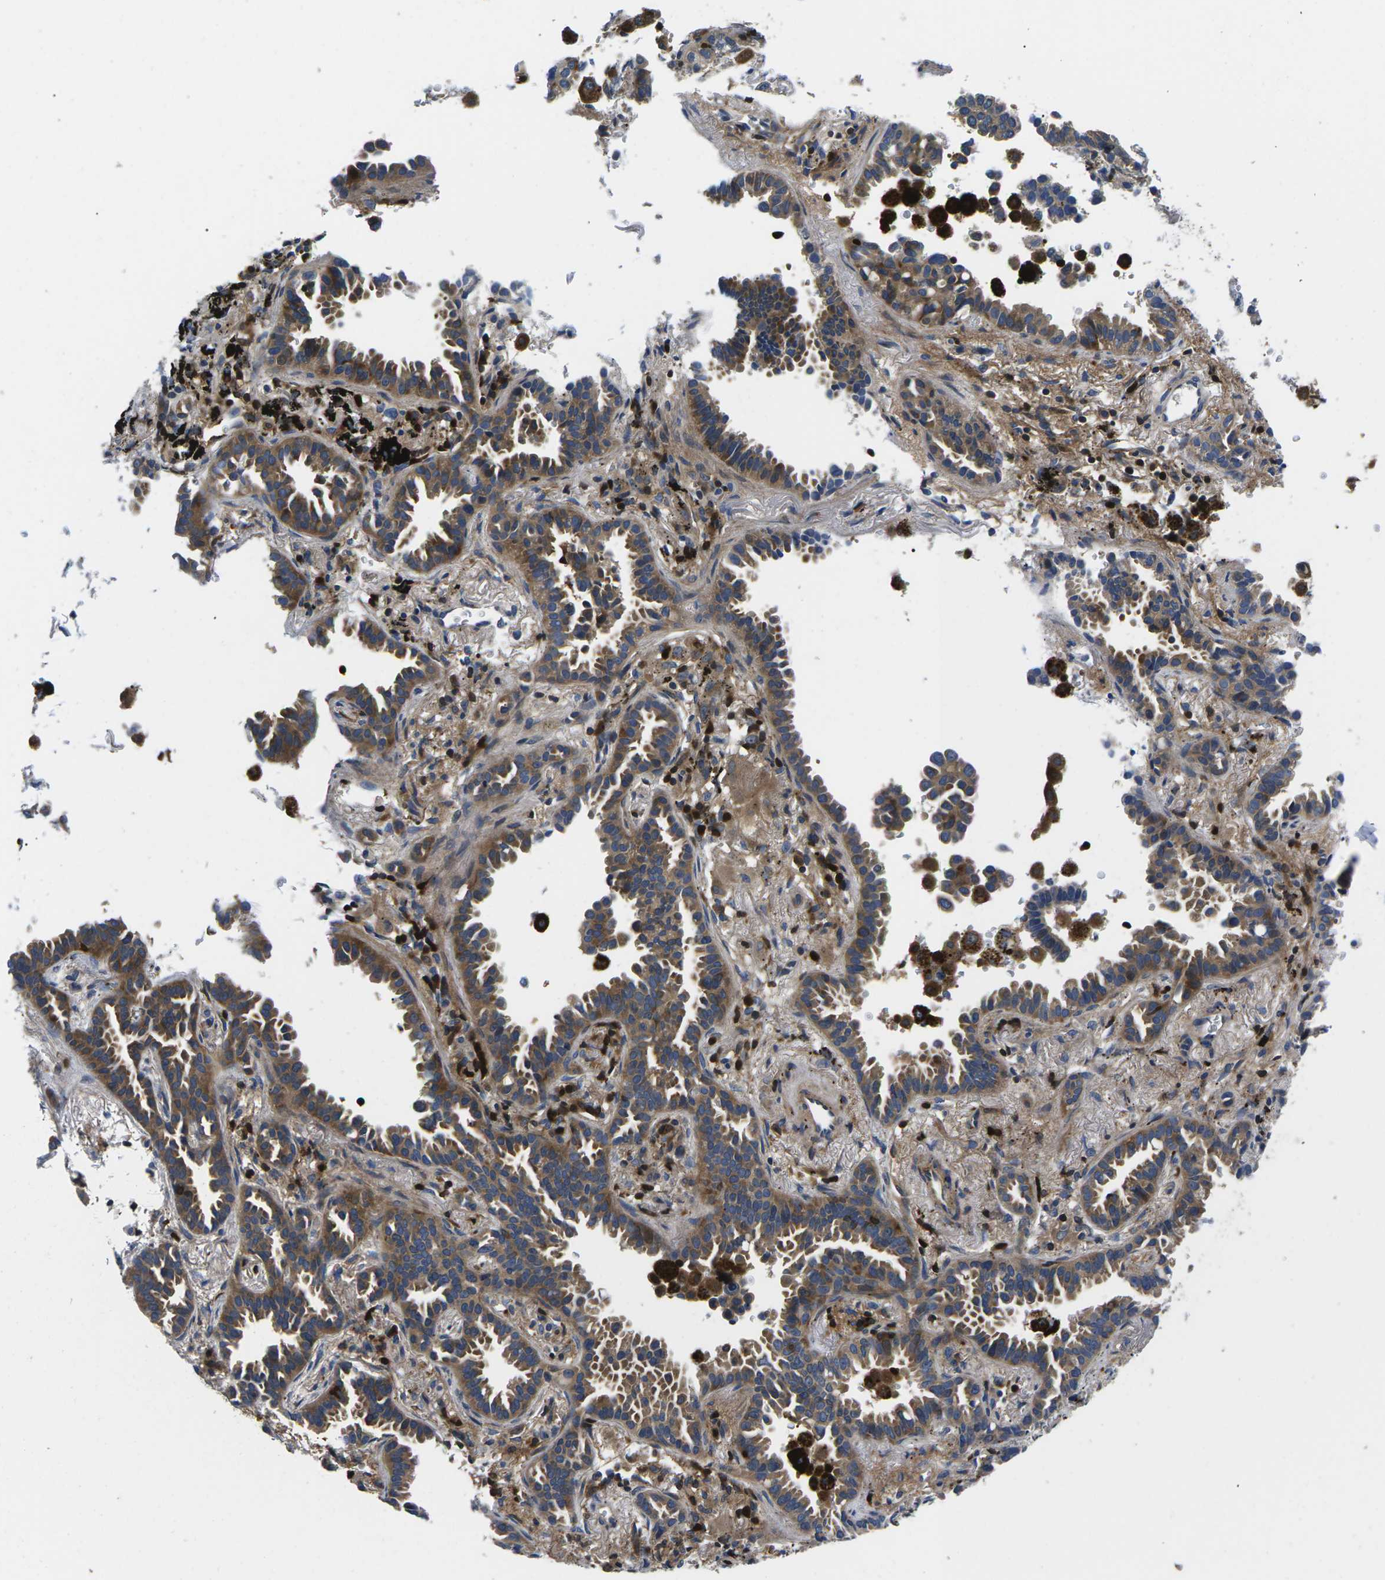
{"staining": {"intensity": "moderate", "quantity": ">75%", "location": "cytoplasmic/membranous"}, "tissue": "lung cancer", "cell_type": "Tumor cells", "image_type": "cancer", "snomed": [{"axis": "morphology", "description": "Normal tissue, NOS"}, {"axis": "morphology", "description": "Adenocarcinoma, NOS"}, {"axis": "topography", "description": "Lung"}], "caption": "DAB (3,3'-diaminobenzidine) immunohistochemical staining of human lung adenocarcinoma displays moderate cytoplasmic/membranous protein expression in about >75% of tumor cells.", "gene": "PLCE1", "patient": {"sex": "male", "age": 59}}